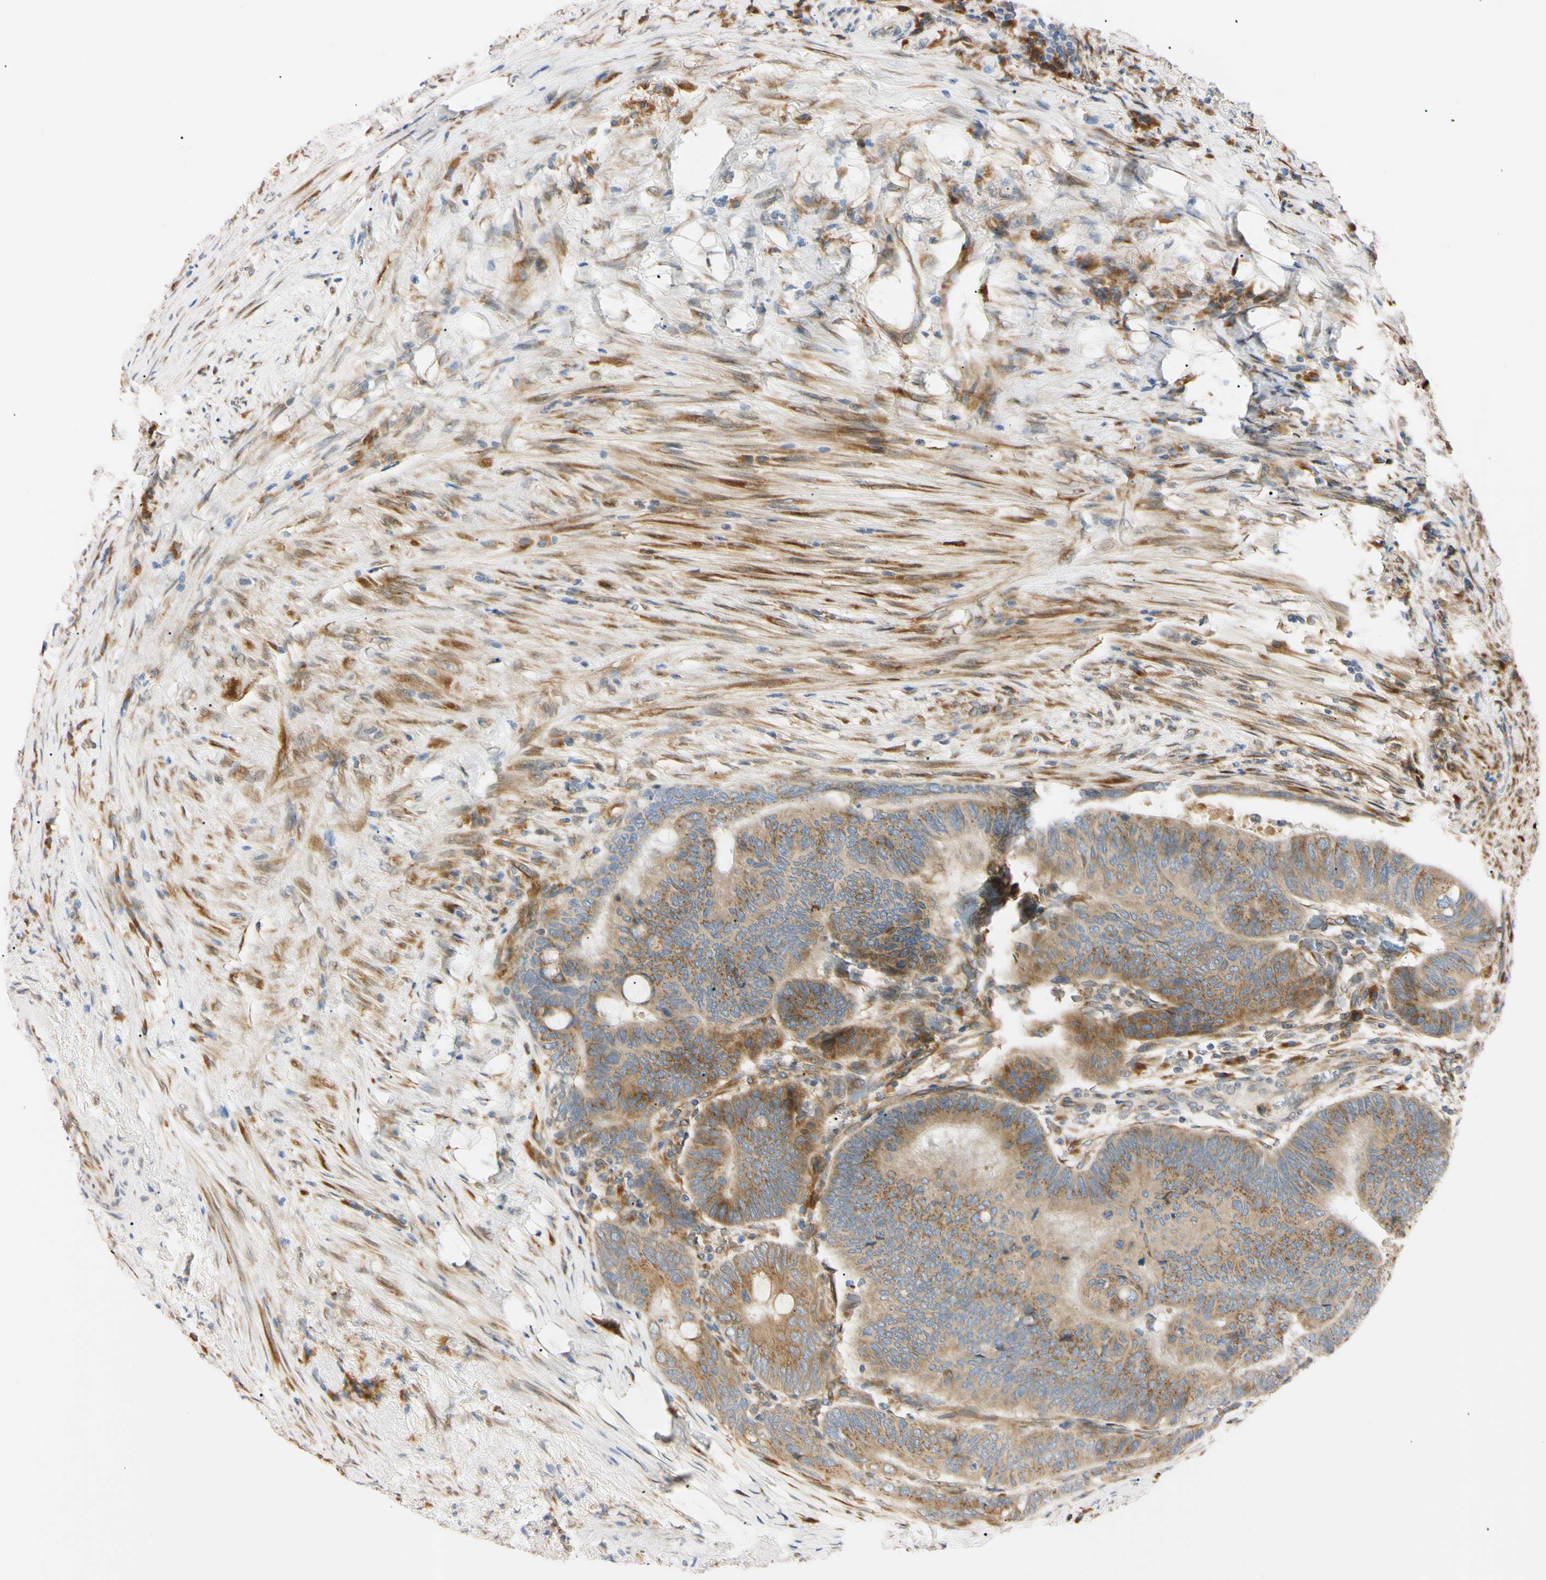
{"staining": {"intensity": "moderate", "quantity": ">75%", "location": "cytoplasmic/membranous"}, "tissue": "colorectal cancer", "cell_type": "Tumor cells", "image_type": "cancer", "snomed": [{"axis": "morphology", "description": "Normal tissue, NOS"}, {"axis": "morphology", "description": "Adenocarcinoma, NOS"}, {"axis": "topography", "description": "Rectum"}, {"axis": "topography", "description": "Peripheral nerve tissue"}], "caption": "Colorectal adenocarcinoma stained with a protein marker shows moderate staining in tumor cells.", "gene": "IER3IP1", "patient": {"sex": "male", "age": 92}}